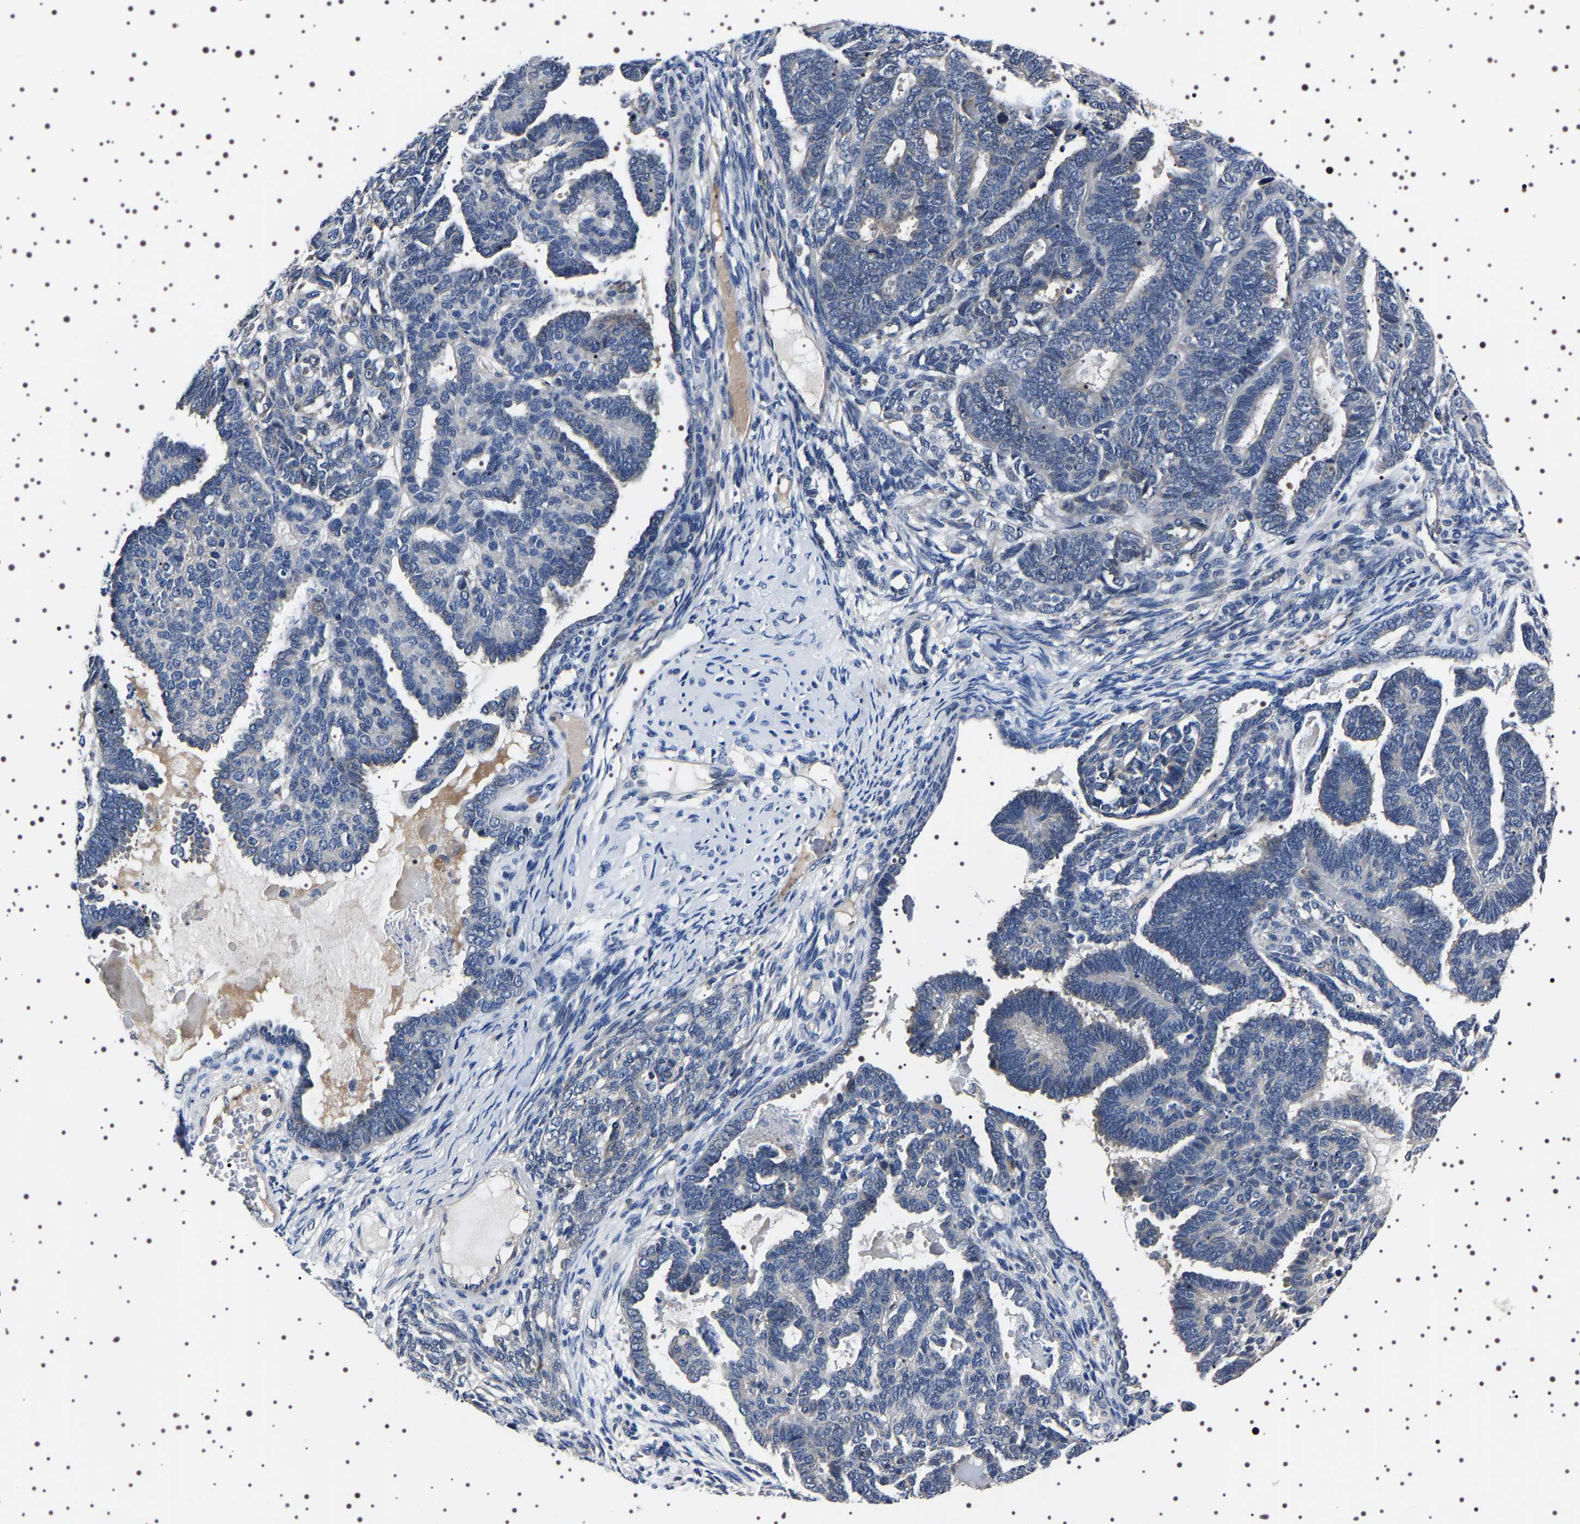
{"staining": {"intensity": "weak", "quantity": "<25%", "location": "cytoplasmic/membranous"}, "tissue": "endometrial cancer", "cell_type": "Tumor cells", "image_type": "cancer", "snomed": [{"axis": "morphology", "description": "Neoplasm, malignant, NOS"}, {"axis": "topography", "description": "Endometrium"}], "caption": "There is no significant positivity in tumor cells of endometrial cancer. (DAB (3,3'-diaminobenzidine) immunohistochemistry (IHC) visualized using brightfield microscopy, high magnification).", "gene": "TARBP1", "patient": {"sex": "female", "age": 74}}